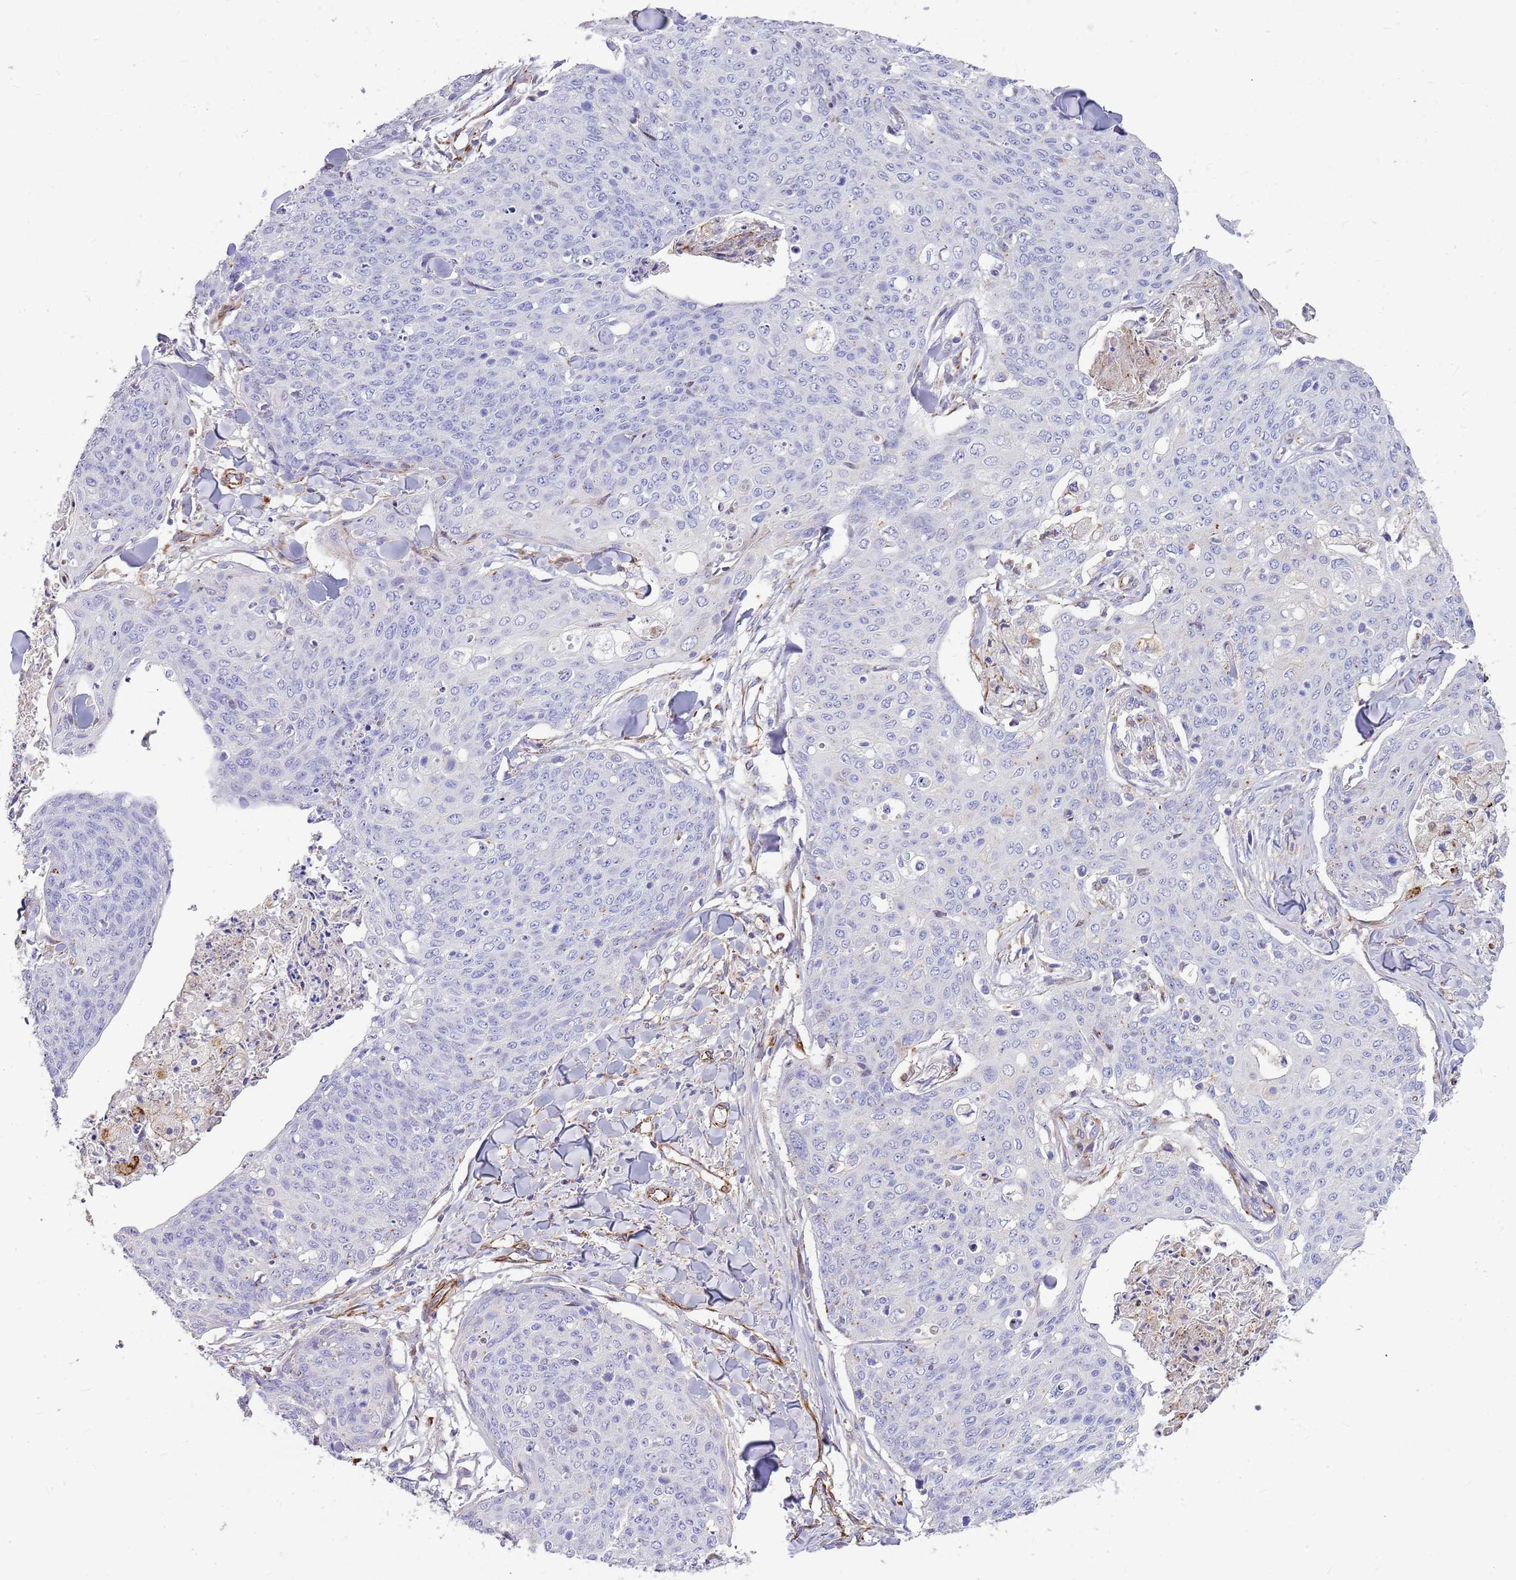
{"staining": {"intensity": "negative", "quantity": "none", "location": "none"}, "tissue": "skin cancer", "cell_type": "Tumor cells", "image_type": "cancer", "snomed": [{"axis": "morphology", "description": "Squamous cell carcinoma, NOS"}, {"axis": "topography", "description": "Skin"}, {"axis": "topography", "description": "Vulva"}], "caption": "Photomicrograph shows no protein staining in tumor cells of squamous cell carcinoma (skin) tissue. (DAB (3,3'-diaminobenzidine) immunohistochemistry with hematoxylin counter stain).", "gene": "ZDHHC1", "patient": {"sex": "female", "age": 85}}